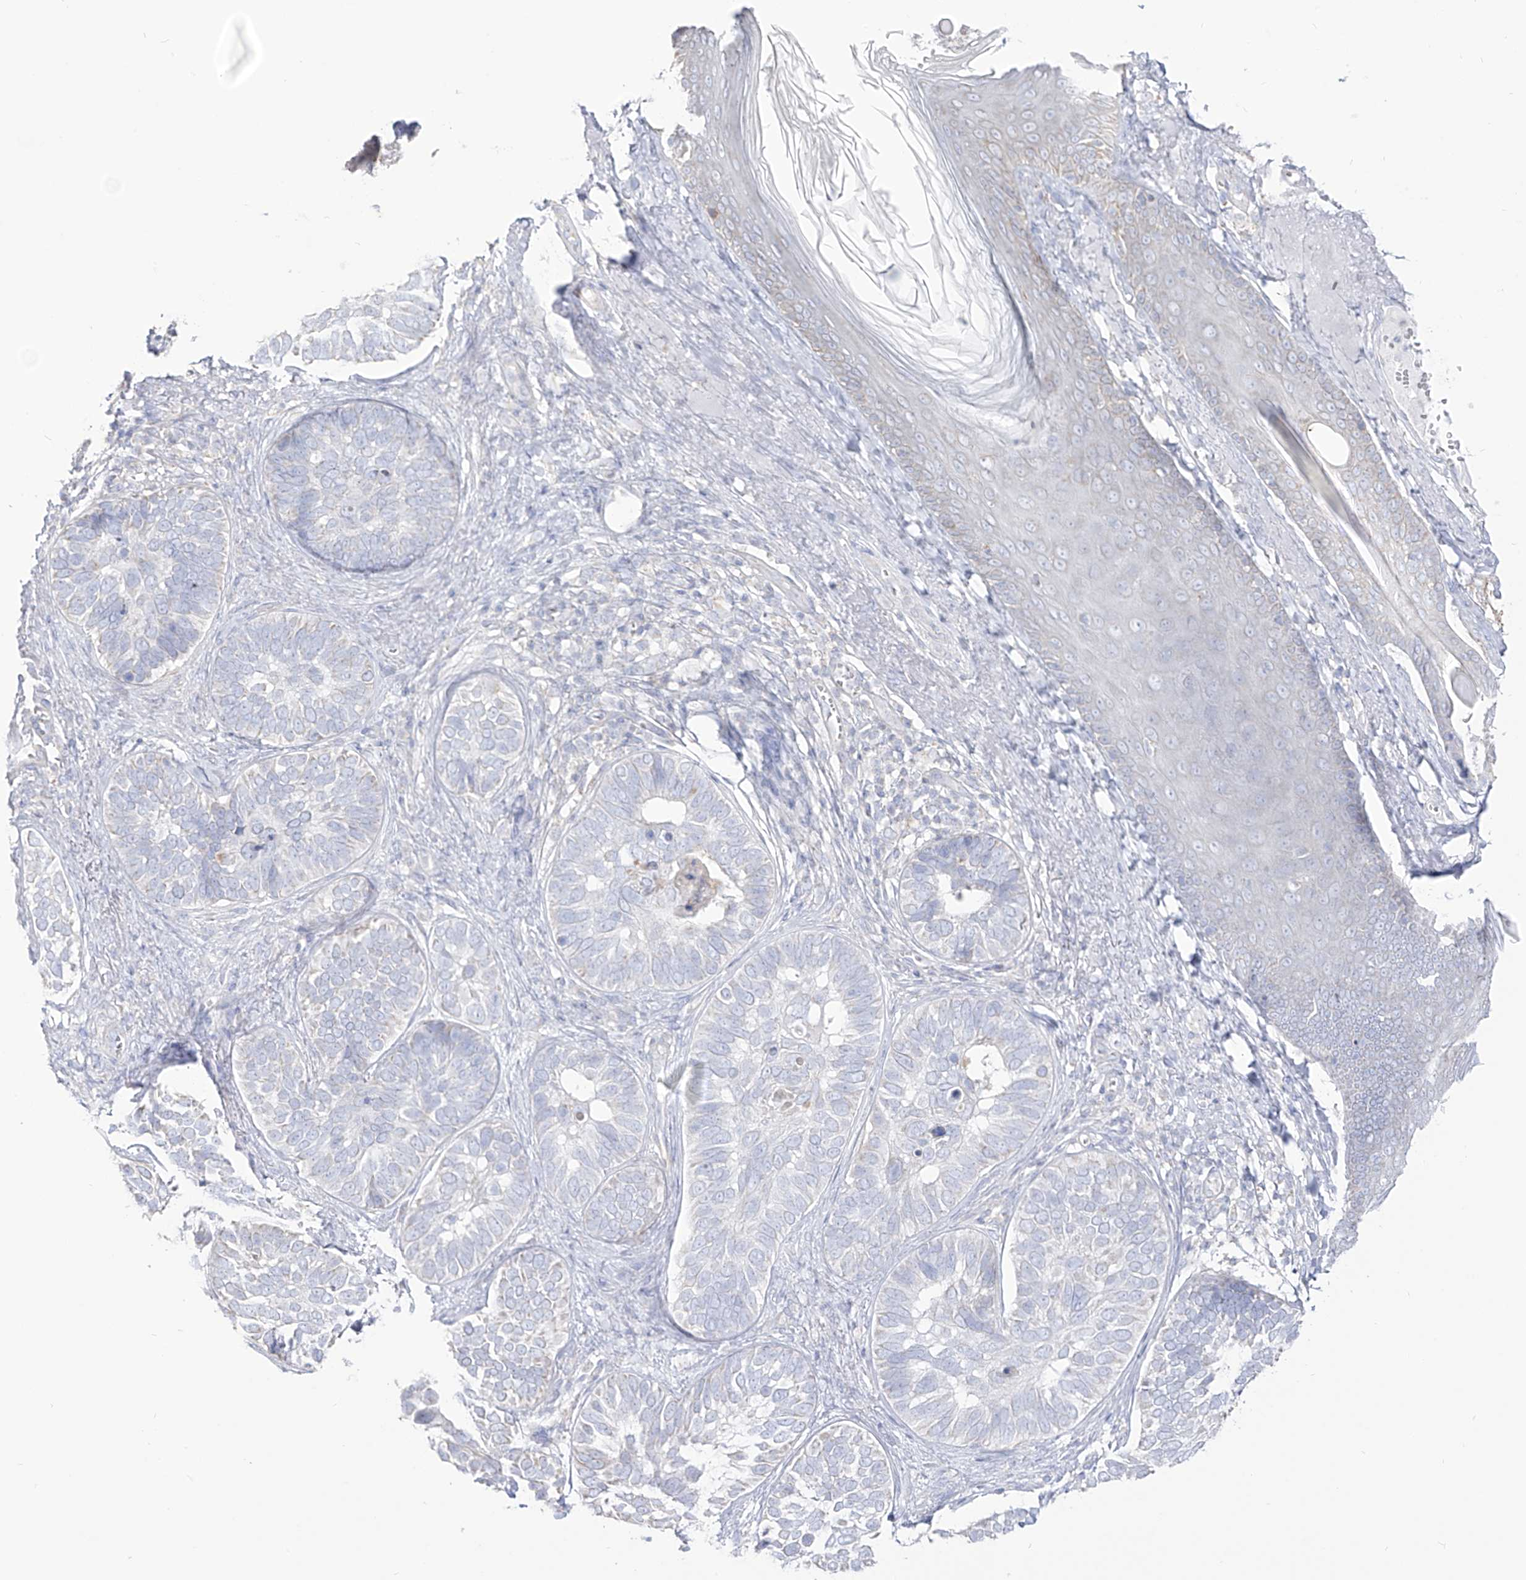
{"staining": {"intensity": "negative", "quantity": "none", "location": "none"}, "tissue": "skin cancer", "cell_type": "Tumor cells", "image_type": "cancer", "snomed": [{"axis": "morphology", "description": "Basal cell carcinoma"}, {"axis": "topography", "description": "Skin"}], "caption": "Tumor cells show no significant positivity in skin cancer.", "gene": "RCHY1", "patient": {"sex": "male", "age": 62}}